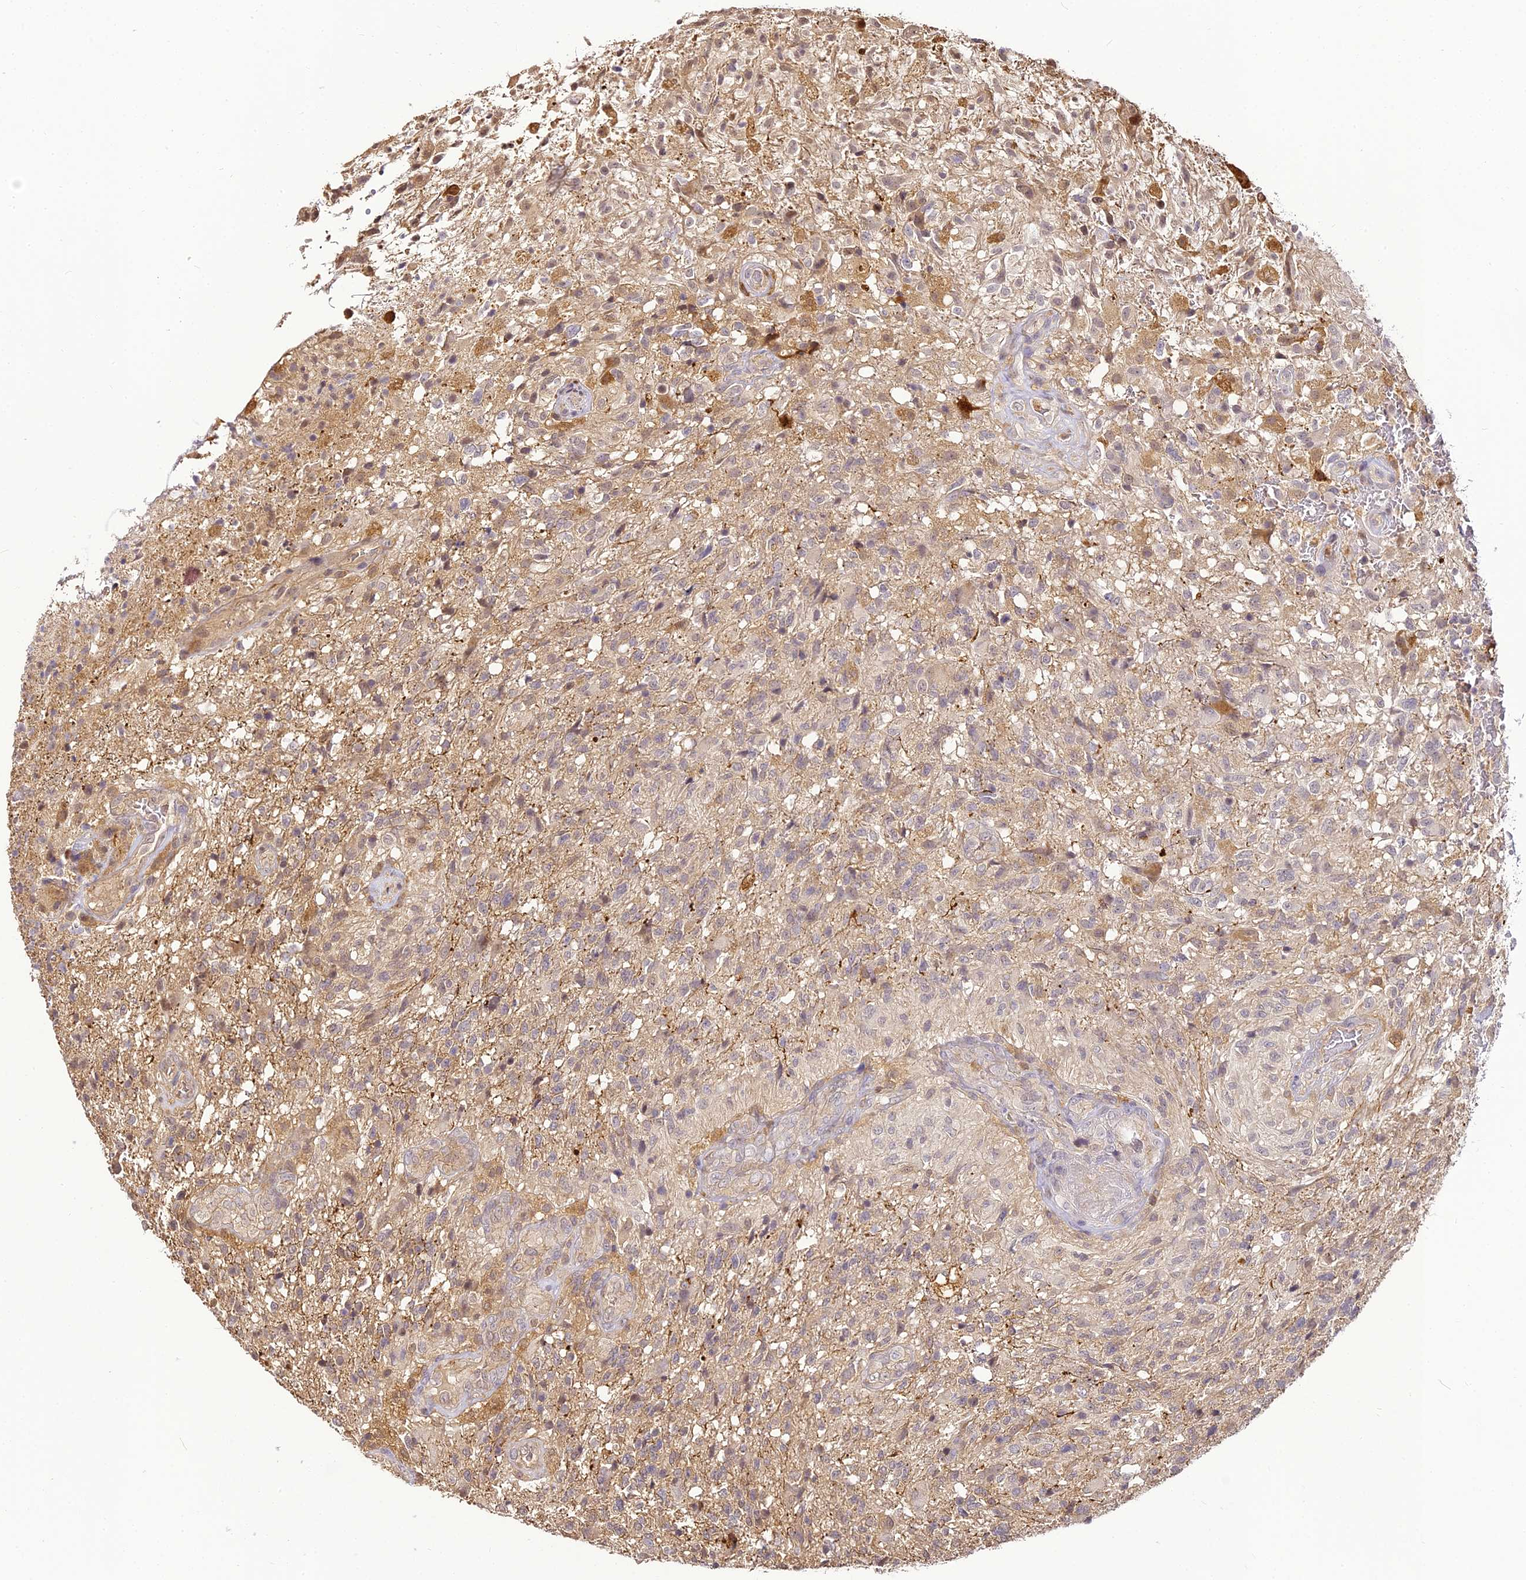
{"staining": {"intensity": "weak", "quantity": "<25%", "location": "cytoplasmic/membranous"}, "tissue": "glioma", "cell_type": "Tumor cells", "image_type": "cancer", "snomed": [{"axis": "morphology", "description": "Glioma, malignant, High grade"}, {"axis": "topography", "description": "Brain"}], "caption": "IHC micrograph of human glioma stained for a protein (brown), which shows no staining in tumor cells.", "gene": "BCDIN3D", "patient": {"sex": "male", "age": 56}}